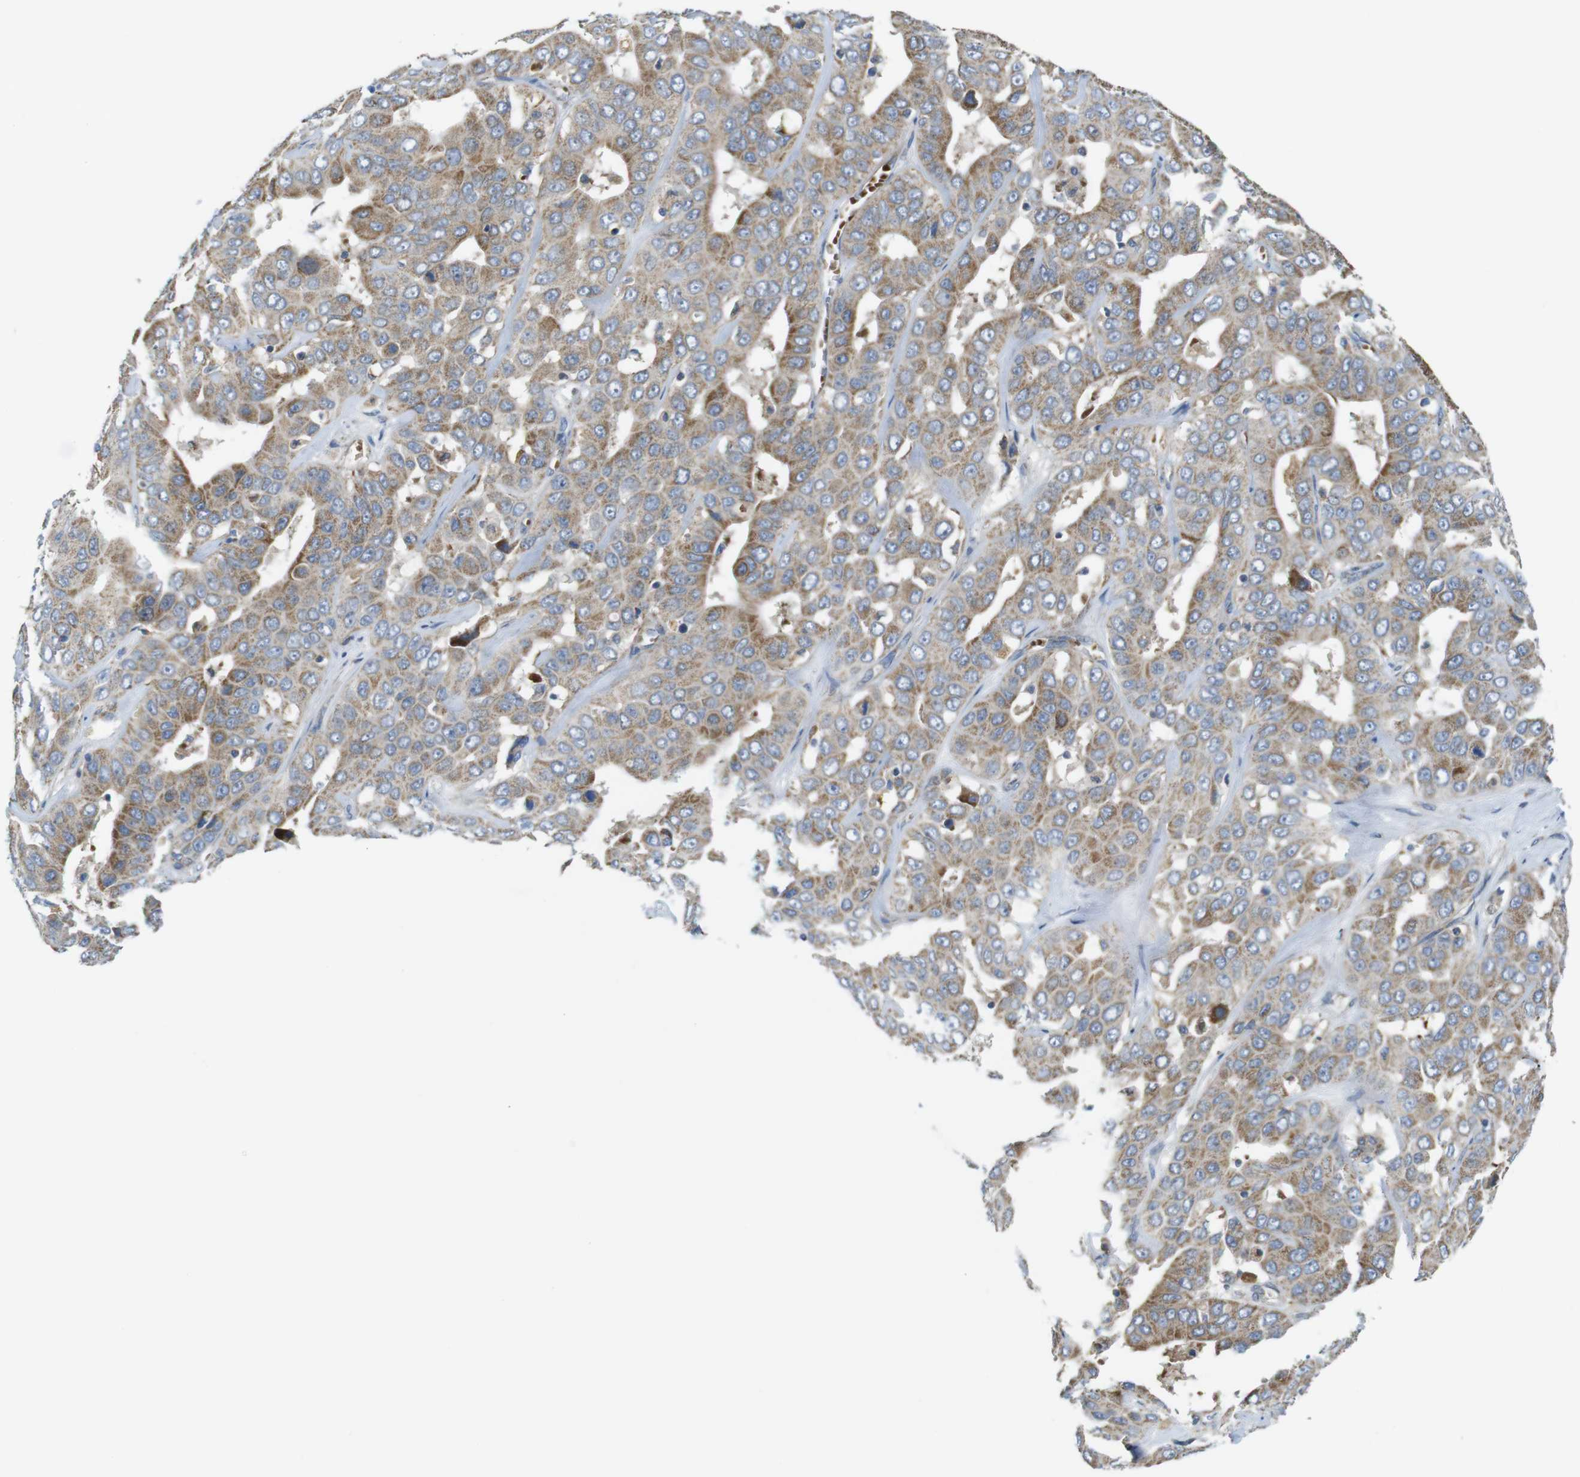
{"staining": {"intensity": "moderate", "quantity": ">75%", "location": "cytoplasmic/membranous"}, "tissue": "liver cancer", "cell_type": "Tumor cells", "image_type": "cancer", "snomed": [{"axis": "morphology", "description": "Cholangiocarcinoma"}, {"axis": "topography", "description": "Liver"}], "caption": "Cholangiocarcinoma (liver) stained for a protein shows moderate cytoplasmic/membranous positivity in tumor cells.", "gene": "MARCHF1", "patient": {"sex": "female", "age": 52}}